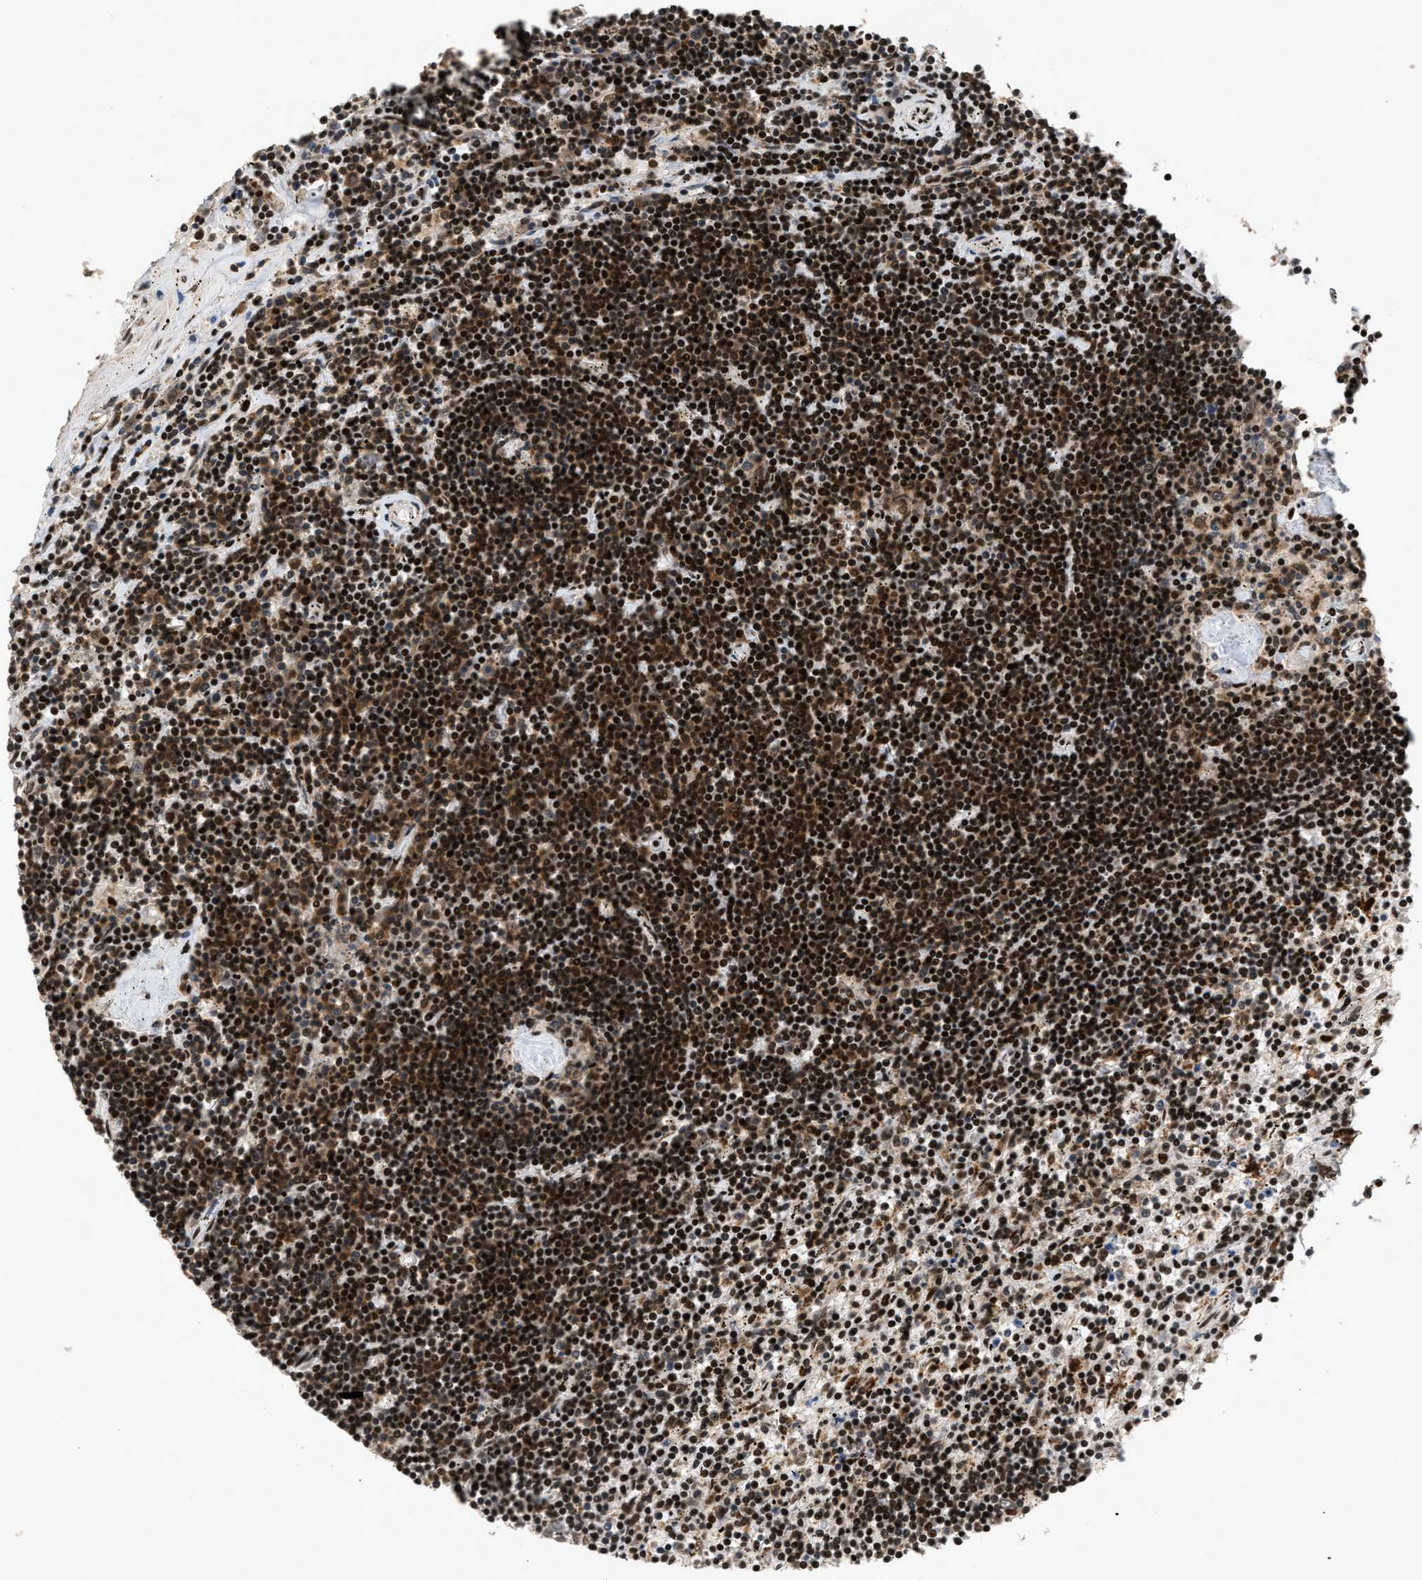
{"staining": {"intensity": "strong", "quantity": ">75%", "location": "nuclear"}, "tissue": "lymphoma", "cell_type": "Tumor cells", "image_type": "cancer", "snomed": [{"axis": "morphology", "description": "Malignant lymphoma, non-Hodgkin's type, Low grade"}, {"axis": "topography", "description": "Spleen"}], "caption": "Malignant lymphoma, non-Hodgkin's type (low-grade) stained with DAB (3,3'-diaminobenzidine) IHC demonstrates high levels of strong nuclear expression in about >75% of tumor cells. The protein of interest is shown in brown color, while the nuclei are stained blue.", "gene": "SMARCB1", "patient": {"sex": "male", "age": 76}}